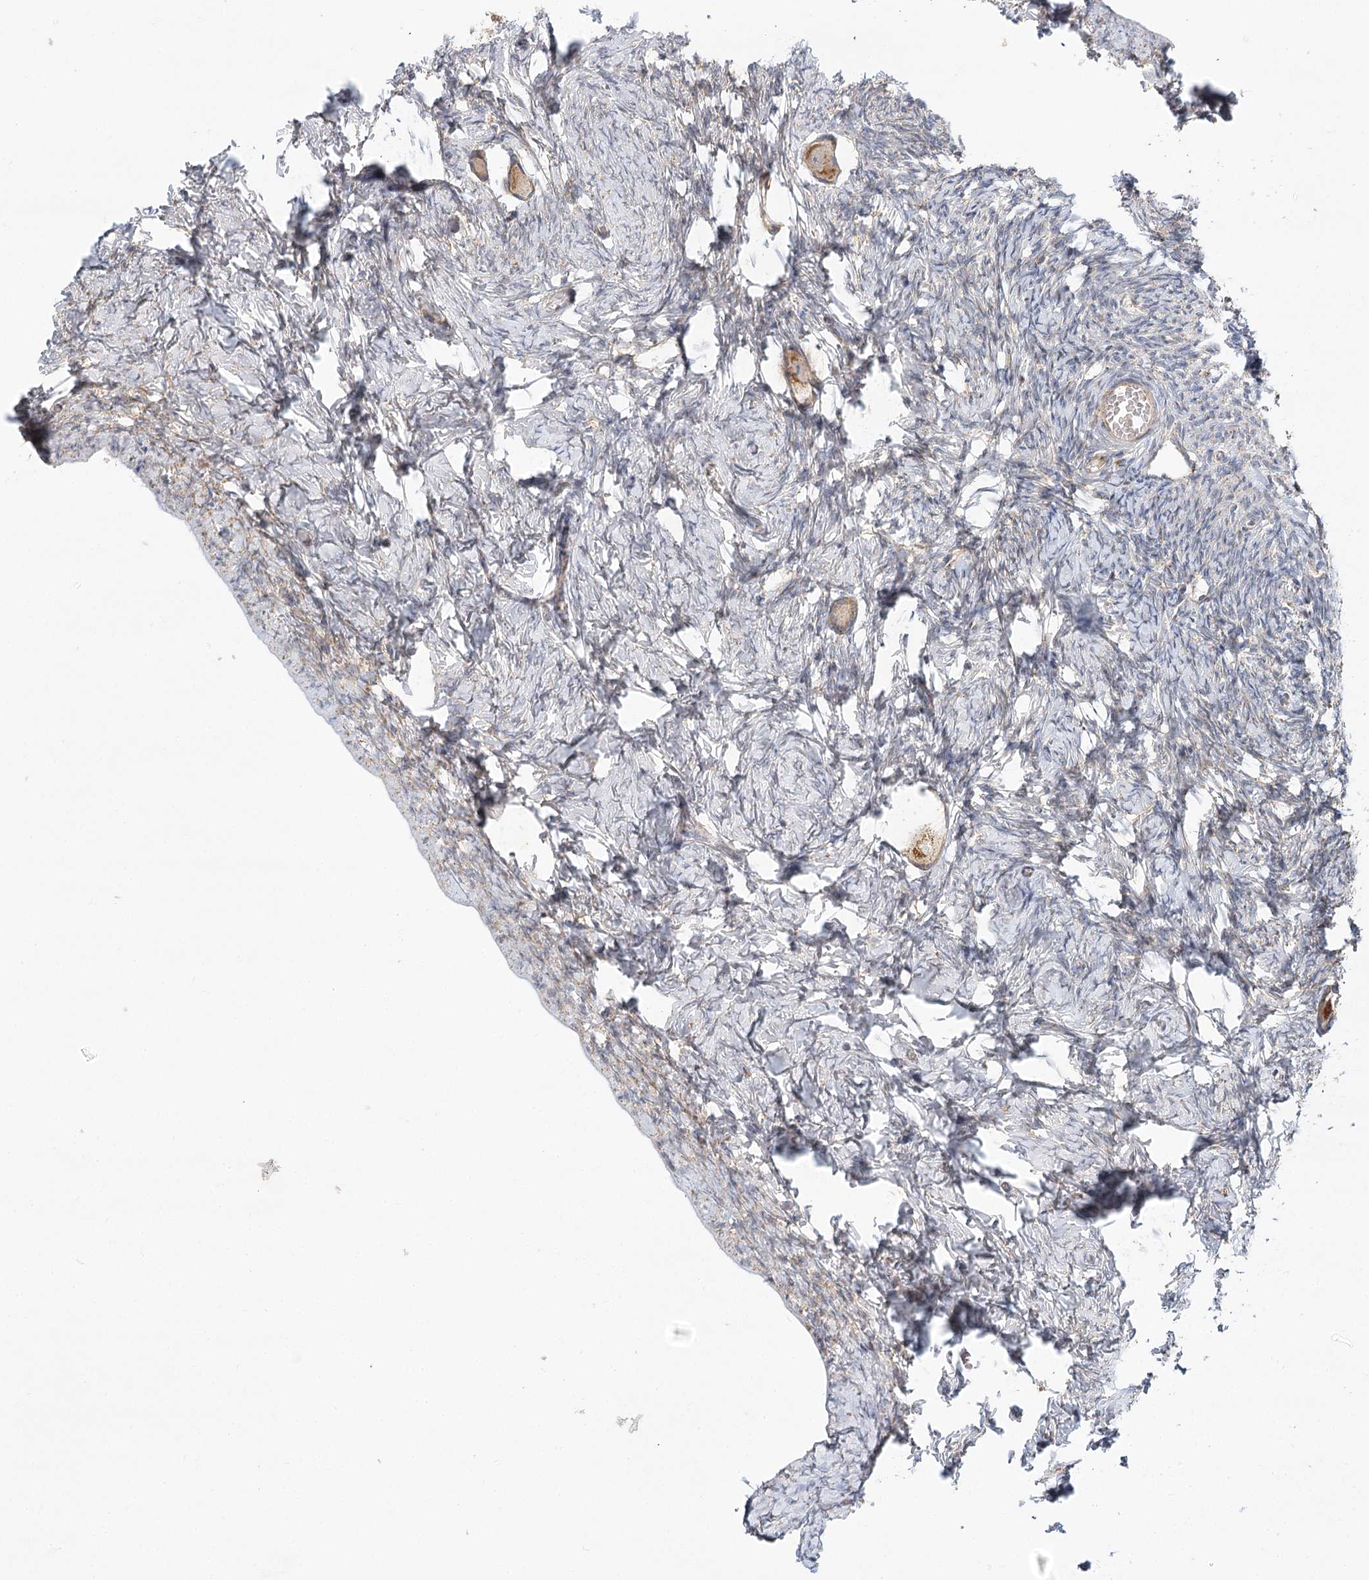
{"staining": {"intensity": "moderate", "quantity": "25%-75%", "location": "cytoplasmic/membranous"}, "tissue": "ovary", "cell_type": "Follicle cells", "image_type": "normal", "snomed": [{"axis": "morphology", "description": "Normal tissue, NOS"}, {"axis": "topography", "description": "Ovary"}], "caption": "About 25%-75% of follicle cells in benign human ovary reveal moderate cytoplasmic/membranous protein positivity as visualized by brown immunohistochemical staining.", "gene": "ZFYVE16", "patient": {"sex": "female", "age": 27}}